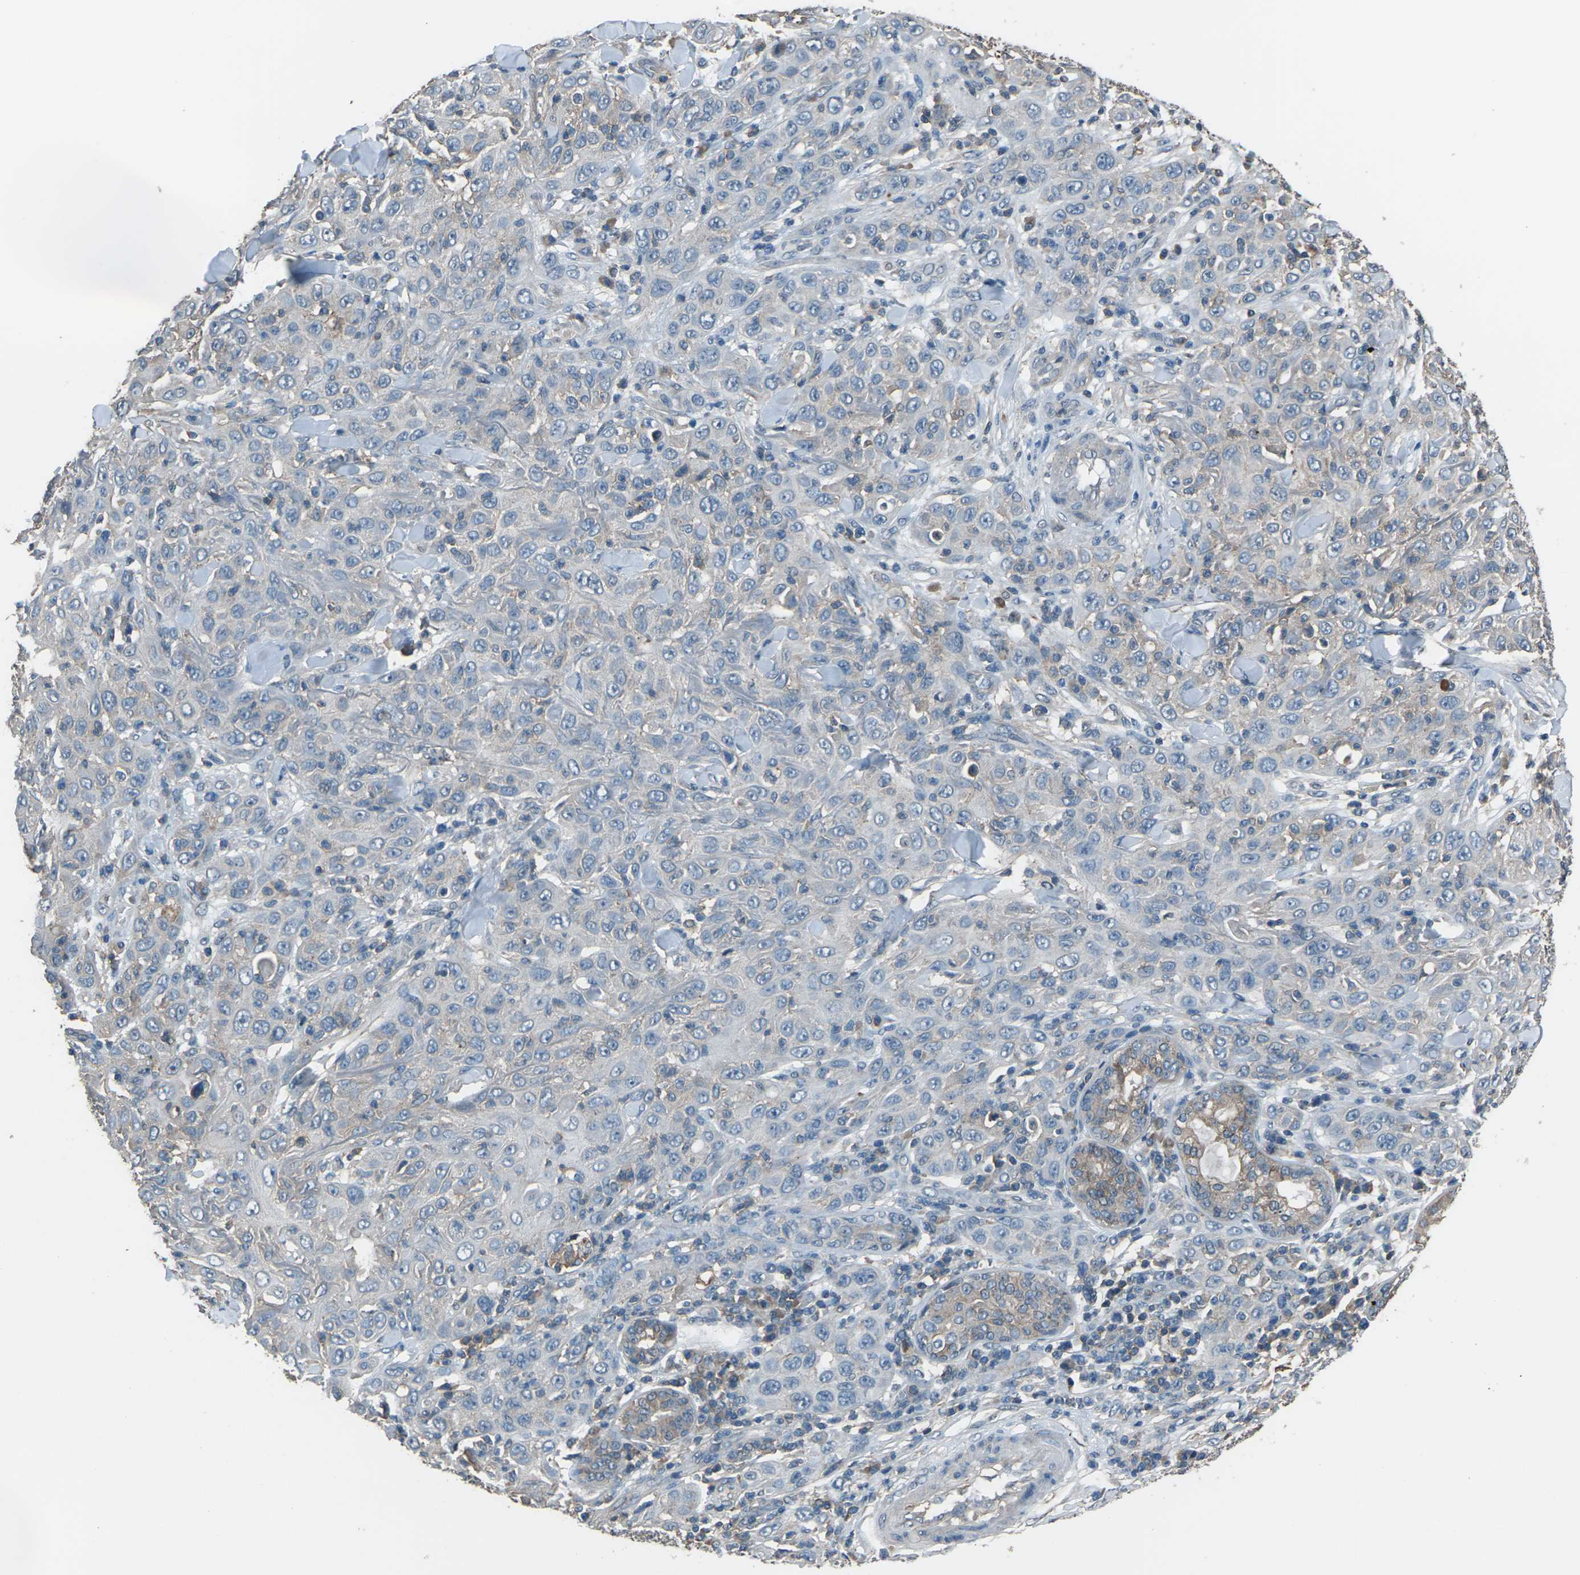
{"staining": {"intensity": "negative", "quantity": "none", "location": "none"}, "tissue": "skin cancer", "cell_type": "Tumor cells", "image_type": "cancer", "snomed": [{"axis": "morphology", "description": "Squamous cell carcinoma, NOS"}, {"axis": "topography", "description": "Skin"}], "caption": "IHC histopathology image of neoplastic tissue: human skin squamous cell carcinoma stained with DAB exhibits no significant protein expression in tumor cells.", "gene": "CMTM4", "patient": {"sex": "female", "age": 88}}